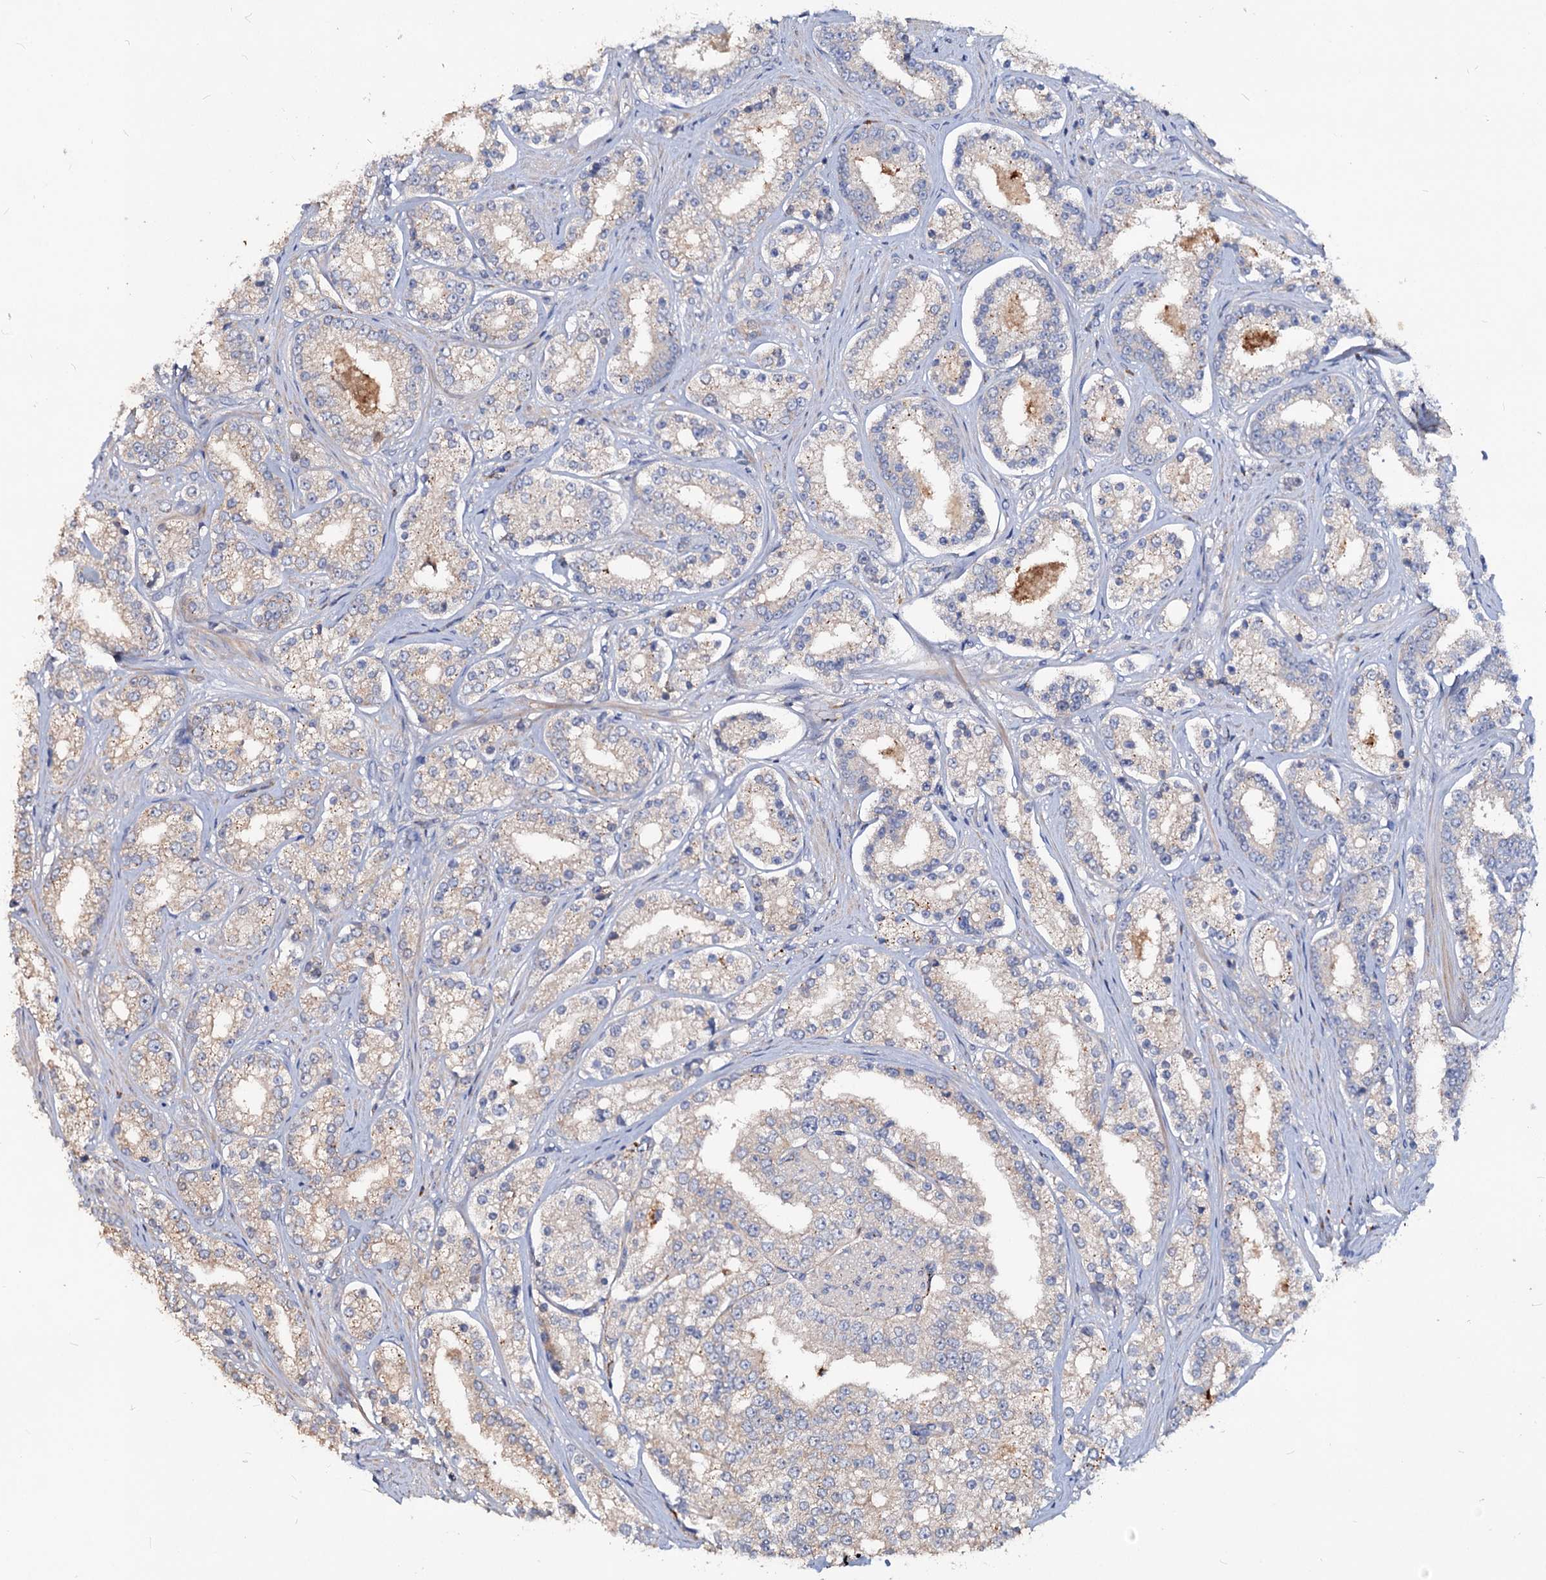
{"staining": {"intensity": "moderate", "quantity": "25%-75%", "location": "cytoplasmic/membranous"}, "tissue": "prostate cancer", "cell_type": "Tumor cells", "image_type": "cancer", "snomed": [{"axis": "morphology", "description": "Normal tissue, NOS"}, {"axis": "morphology", "description": "Adenocarcinoma, High grade"}, {"axis": "topography", "description": "Prostate"}], "caption": "Moderate cytoplasmic/membranous expression is seen in about 25%-75% of tumor cells in high-grade adenocarcinoma (prostate).", "gene": "ACY3", "patient": {"sex": "male", "age": 83}}